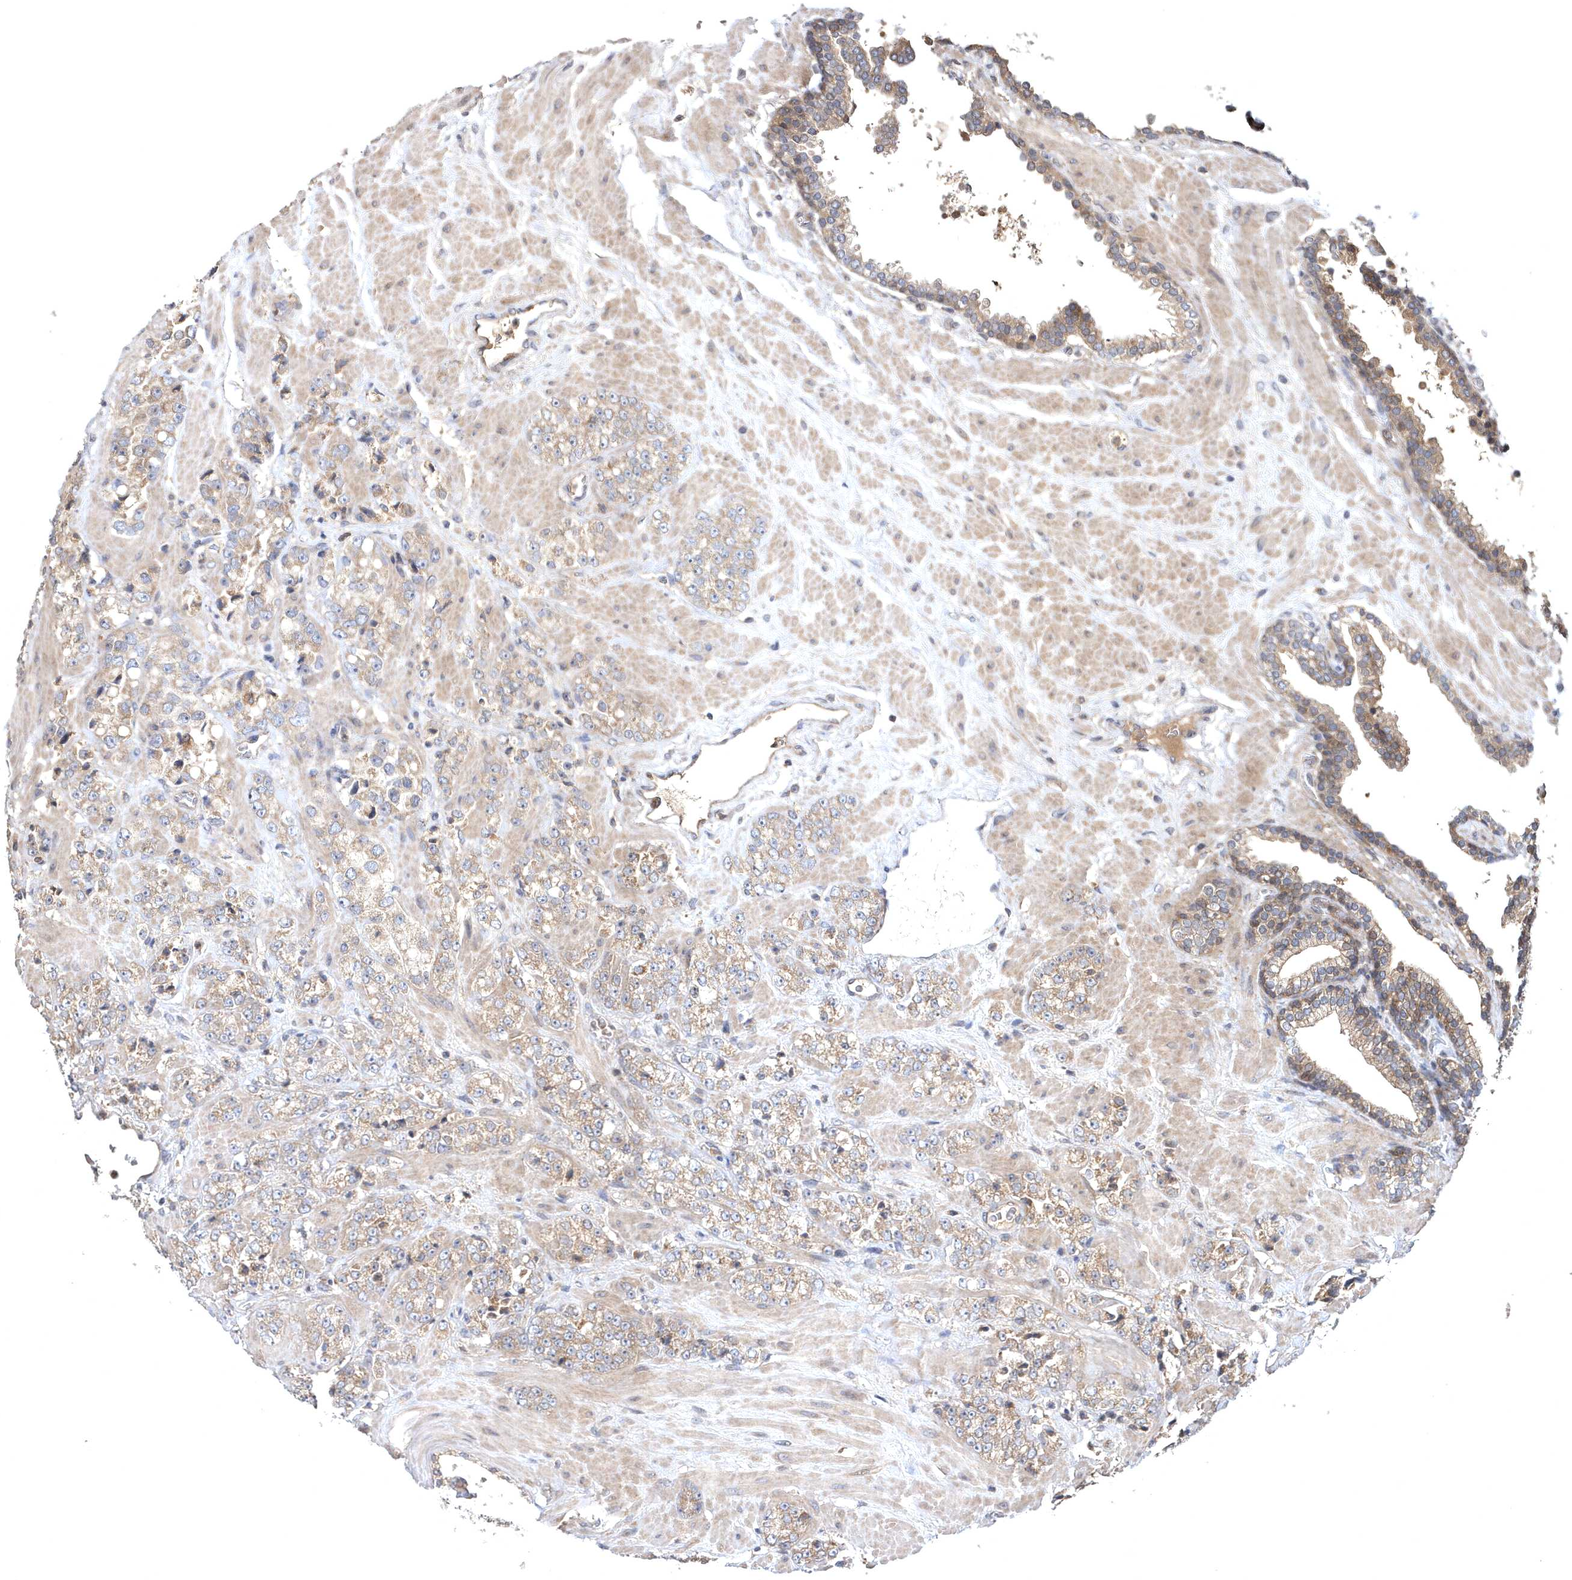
{"staining": {"intensity": "weak", "quantity": ">75%", "location": "cytoplasmic/membranous"}, "tissue": "prostate cancer", "cell_type": "Tumor cells", "image_type": "cancer", "snomed": [{"axis": "morphology", "description": "Adenocarcinoma, High grade"}, {"axis": "topography", "description": "Prostate"}], "caption": "Protein analysis of adenocarcinoma (high-grade) (prostate) tissue reveals weak cytoplasmic/membranous expression in approximately >75% of tumor cells.", "gene": "HMGCS1", "patient": {"sex": "male", "age": 64}}